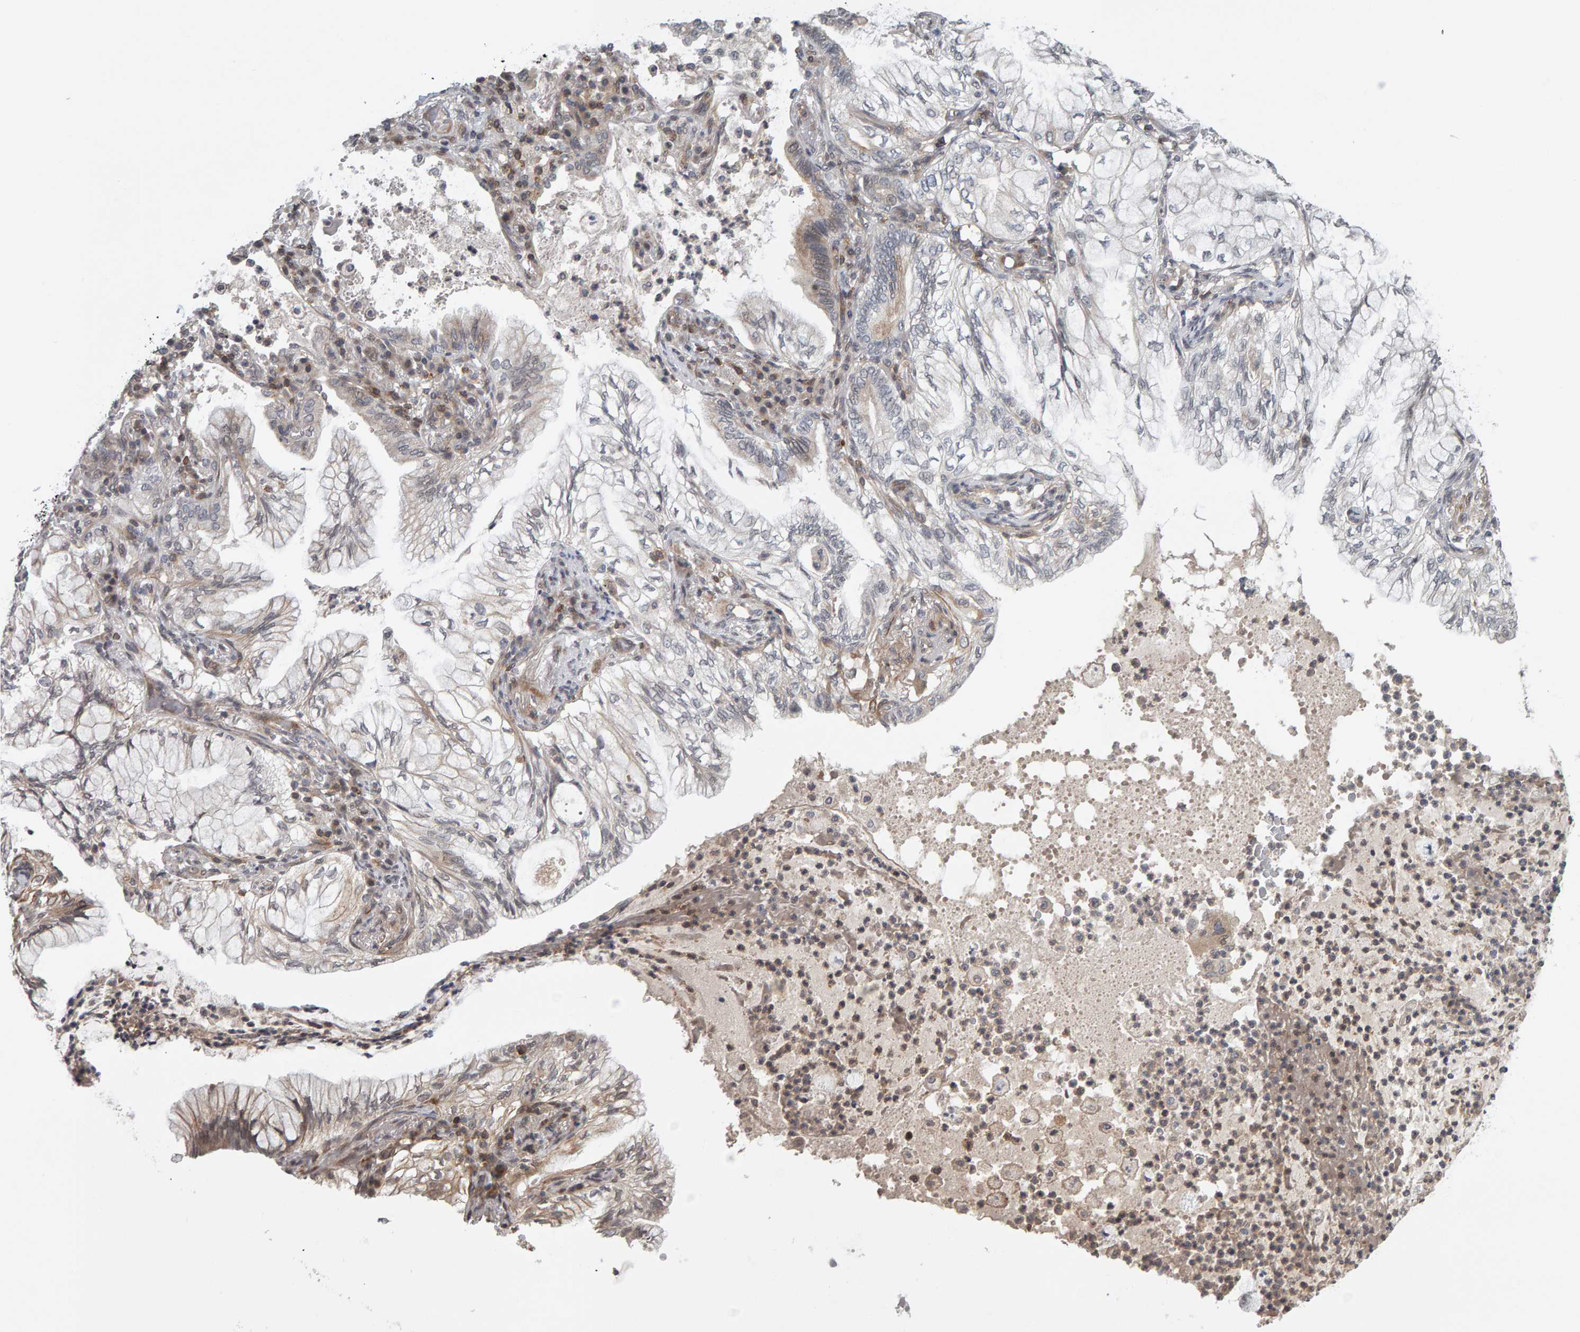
{"staining": {"intensity": "negative", "quantity": "none", "location": "none"}, "tissue": "lung cancer", "cell_type": "Tumor cells", "image_type": "cancer", "snomed": [{"axis": "morphology", "description": "Adenocarcinoma, NOS"}, {"axis": "topography", "description": "Lung"}], "caption": "A photomicrograph of human lung cancer (adenocarcinoma) is negative for staining in tumor cells.", "gene": "TEFM", "patient": {"sex": "female", "age": 70}}